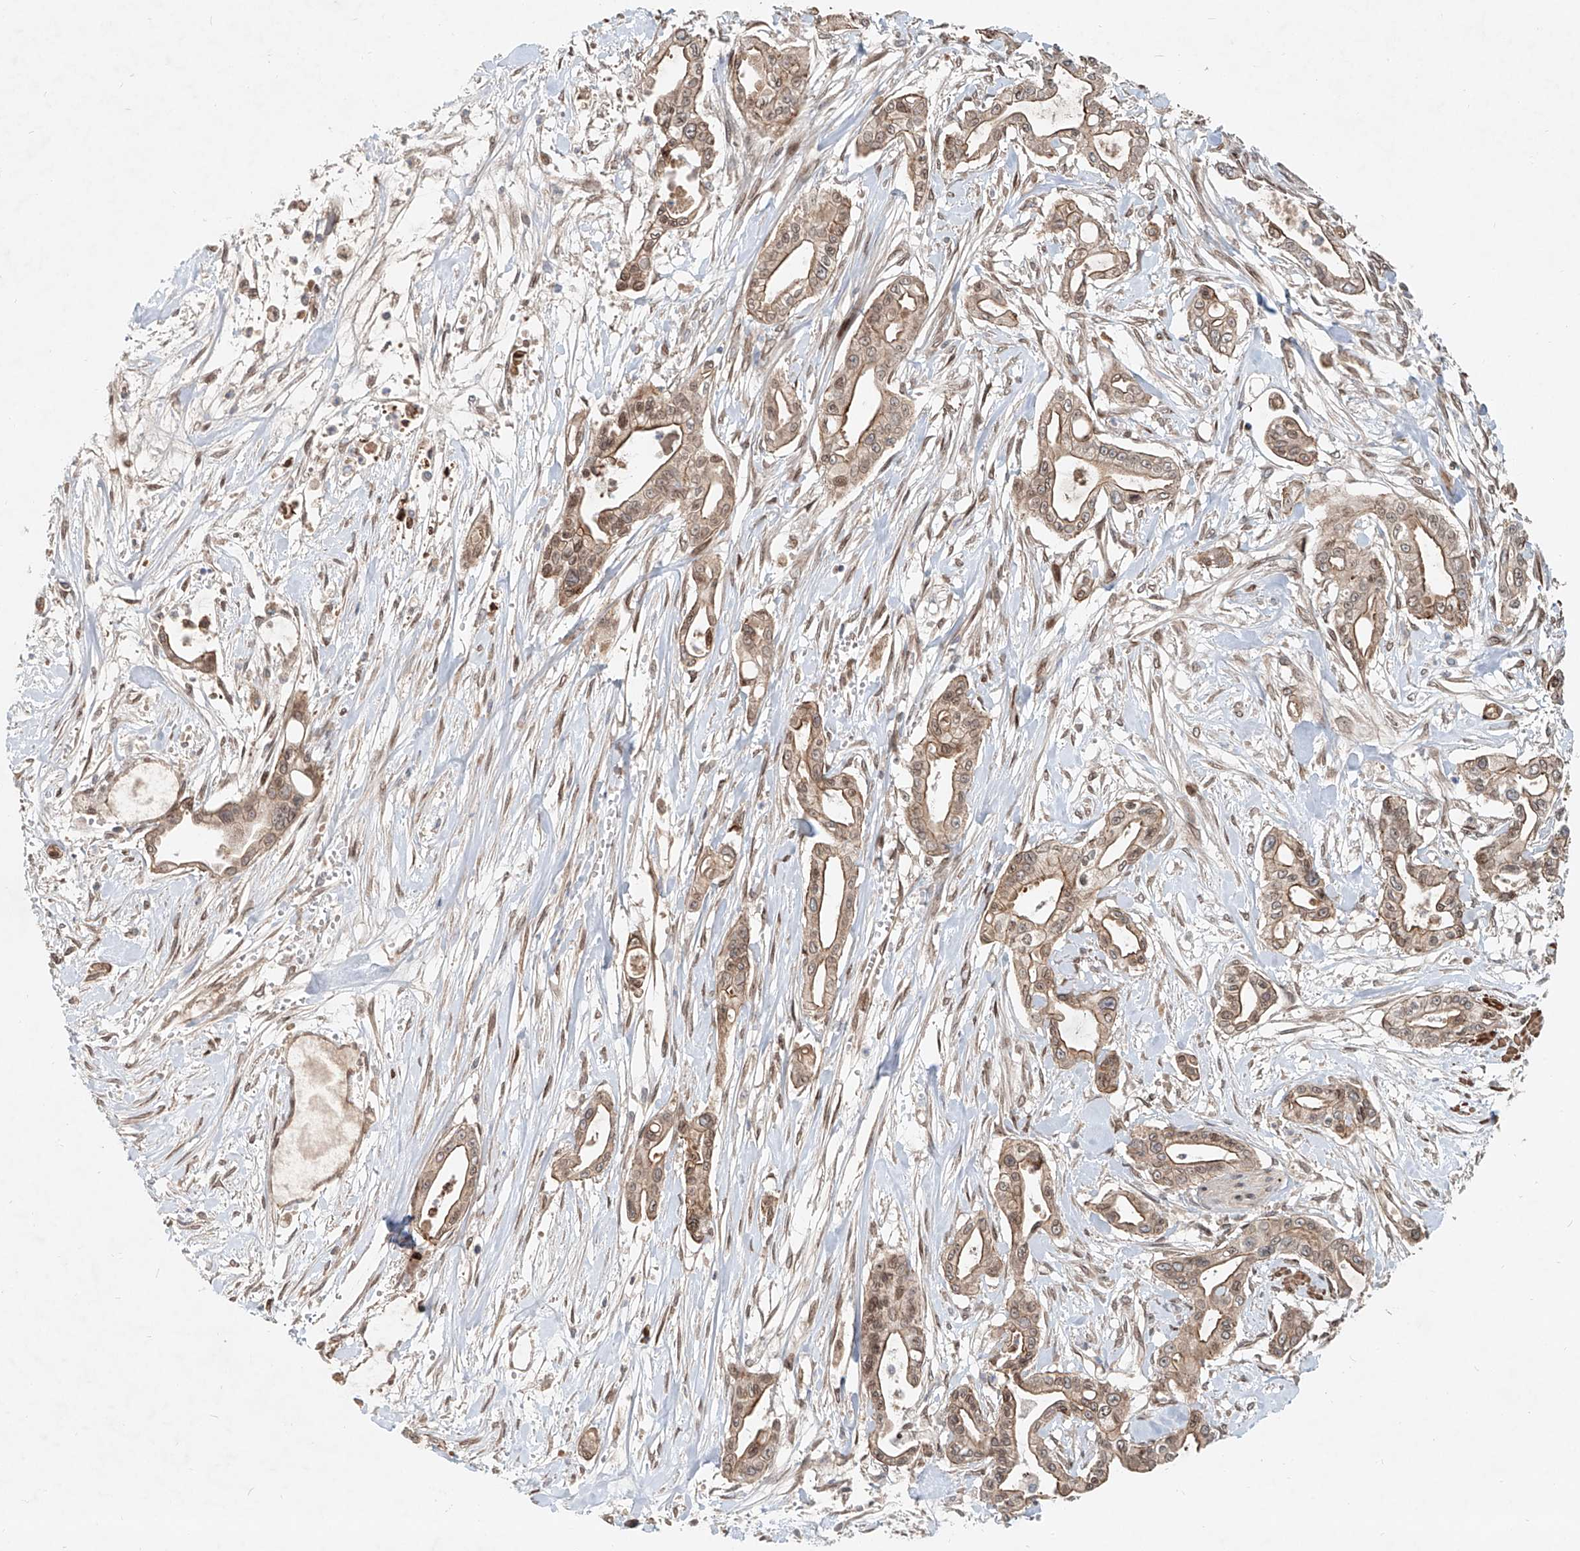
{"staining": {"intensity": "moderate", "quantity": ">75%", "location": "cytoplasmic/membranous,nuclear"}, "tissue": "pancreatic cancer", "cell_type": "Tumor cells", "image_type": "cancer", "snomed": [{"axis": "morphology", "description": "Adenocarcinoma, NOS"}, {"axis": "topography", "description": "Pancreas"}], "caption": "Tumor cells display medium levels of moderate cytoplasmic/membranous and nuclear staining in about >75% of cells in adenocarcinoma (pancreatic).", "gene": "SASH1", "patient": {"sex": "male", "age": 68}}